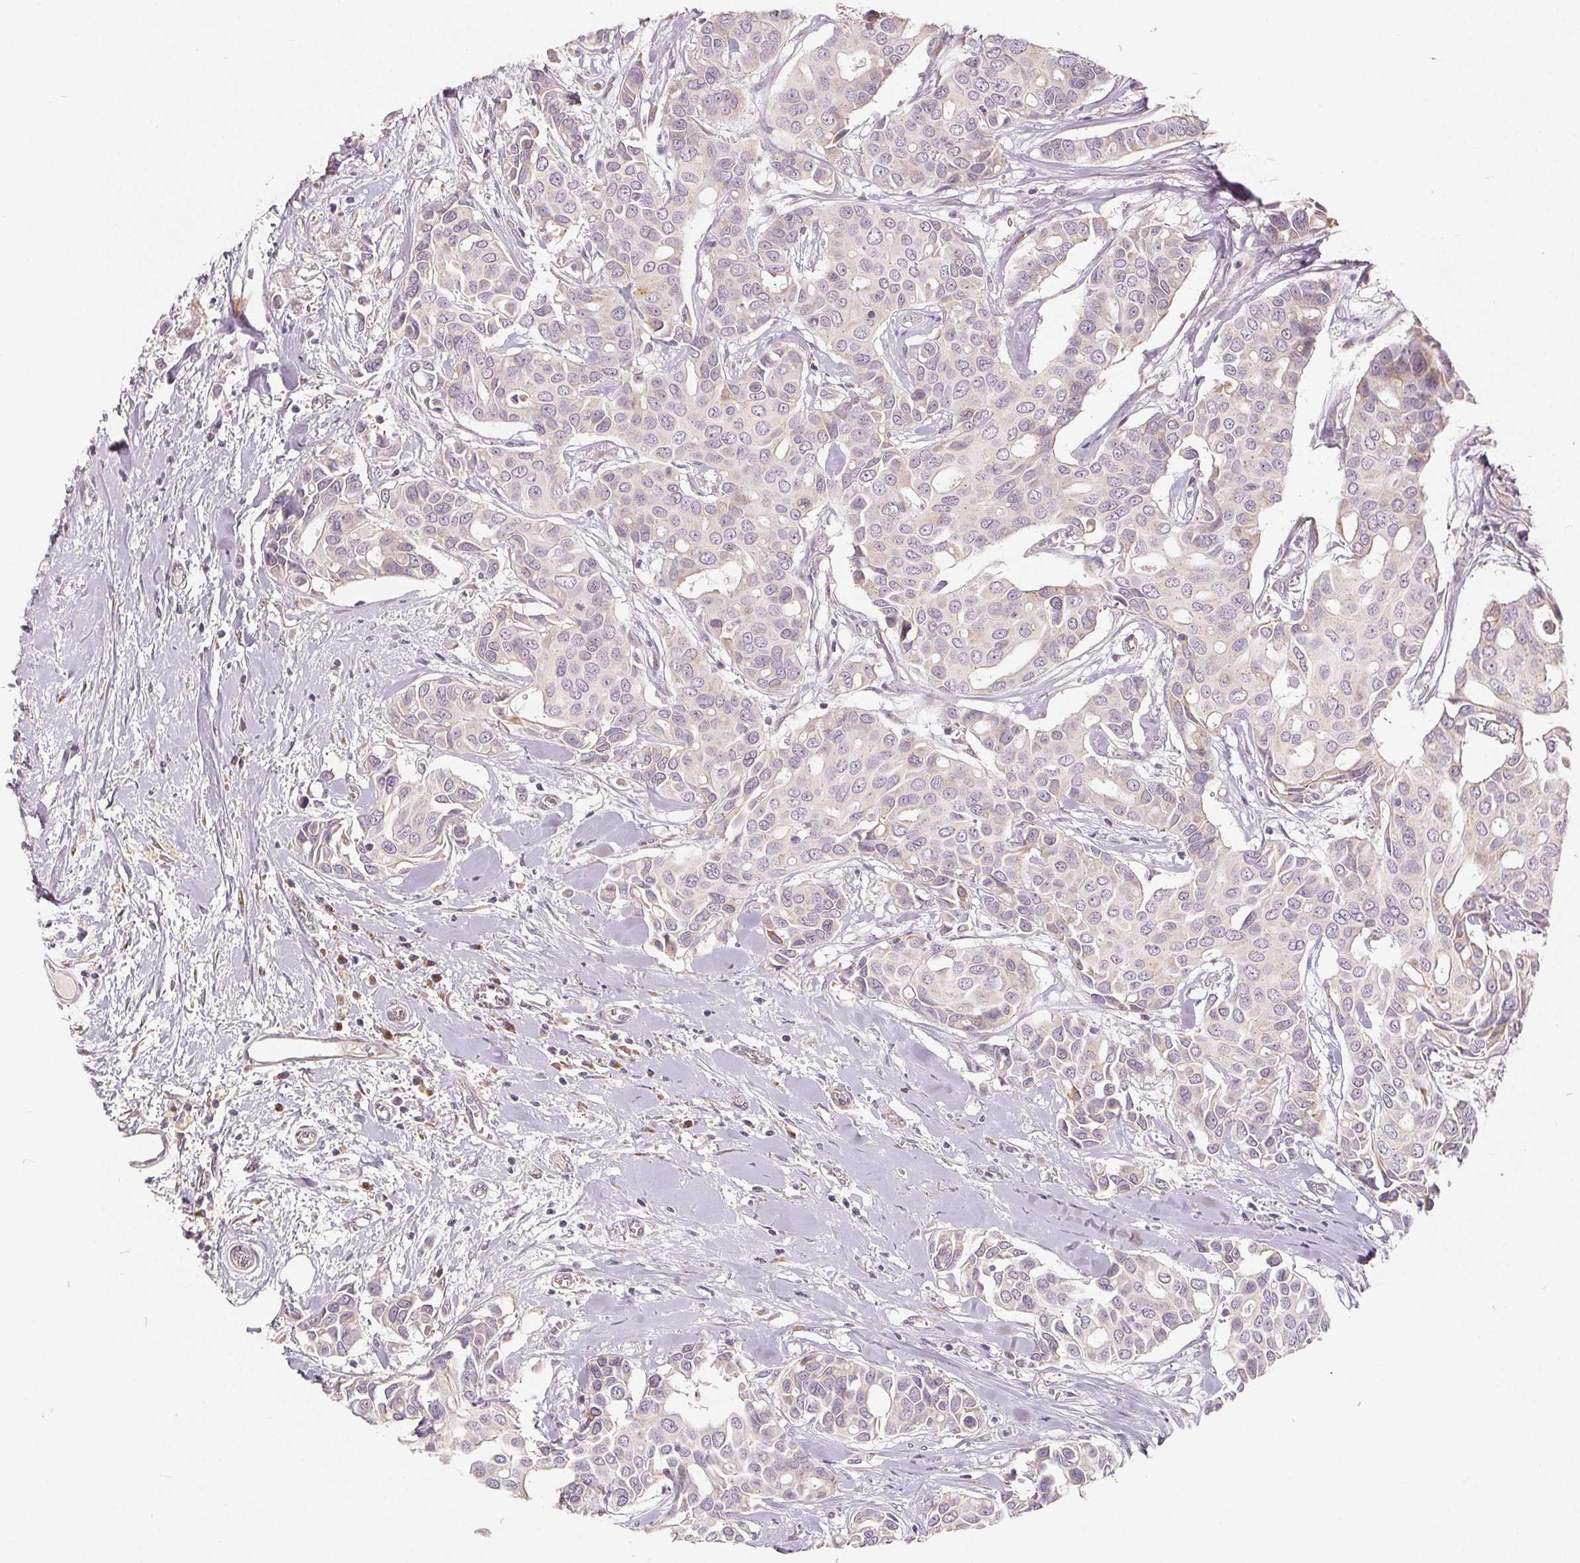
{"staining": {"intensity": "negative", "quantity": "none", "location": "none"}, "tissue": "breast cancer", "cell_type": "Tumor cells", "image_type": "cancer", "snomed": [{"axis": "morphology", "description": "Duct carcinoma"}, {"axis": "topography", "description": "Breast"}], "caption": "There is no significant positivity in tumor cells of intraductal carcinoma (breast).", "gene": "TMSB15B", "patient": {"sex": "female", "age": 54}}